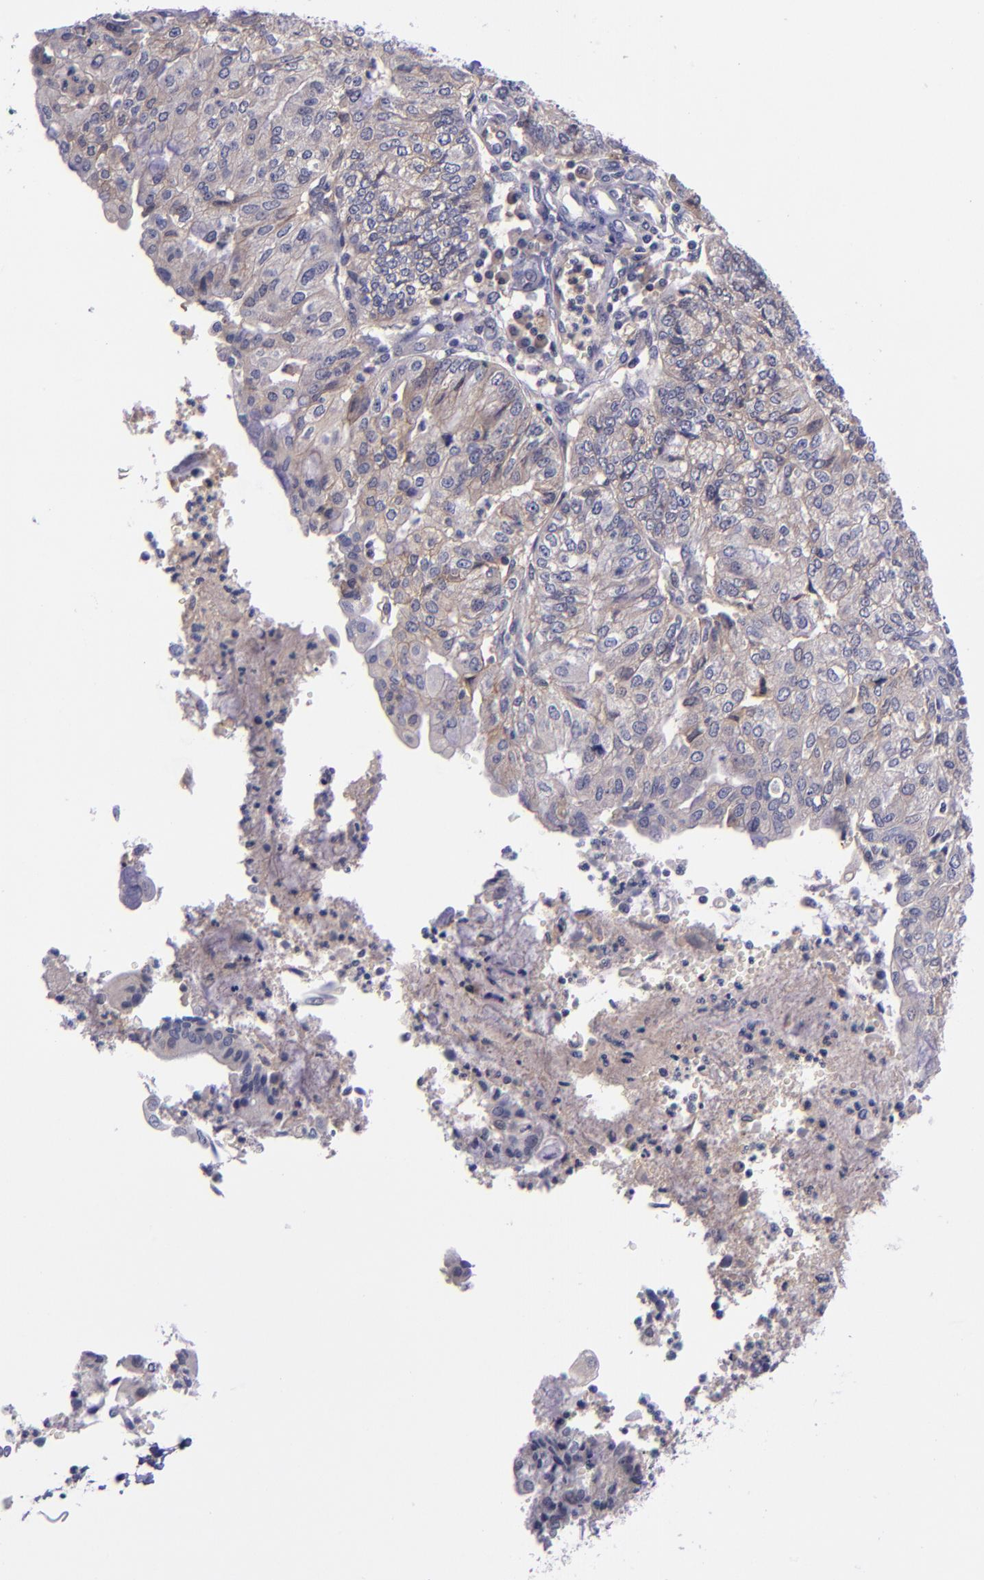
{"staining": {"intensity": "moderate", "quantity": ">75%", "location": "cytoplasmic/membranous"}, "tissue": "endometrial cancer", "cell_type": "Tumor cells", "image_type": "cancer", "snomed": [{"axis": "morphology", "description": "Adenocarcinoma, NOS"}, {"axis": "topography", "description": "Endometrium"}], "caption": "Immunohistochemistry of human adenocarcinoma (endometrial) demonstrates medium levels of moderate cytoplasmic/membranous expression in approximately >75% of tumor cells.", "gene": "RBP4", "patient": {"sex": "female", "age": 59}}